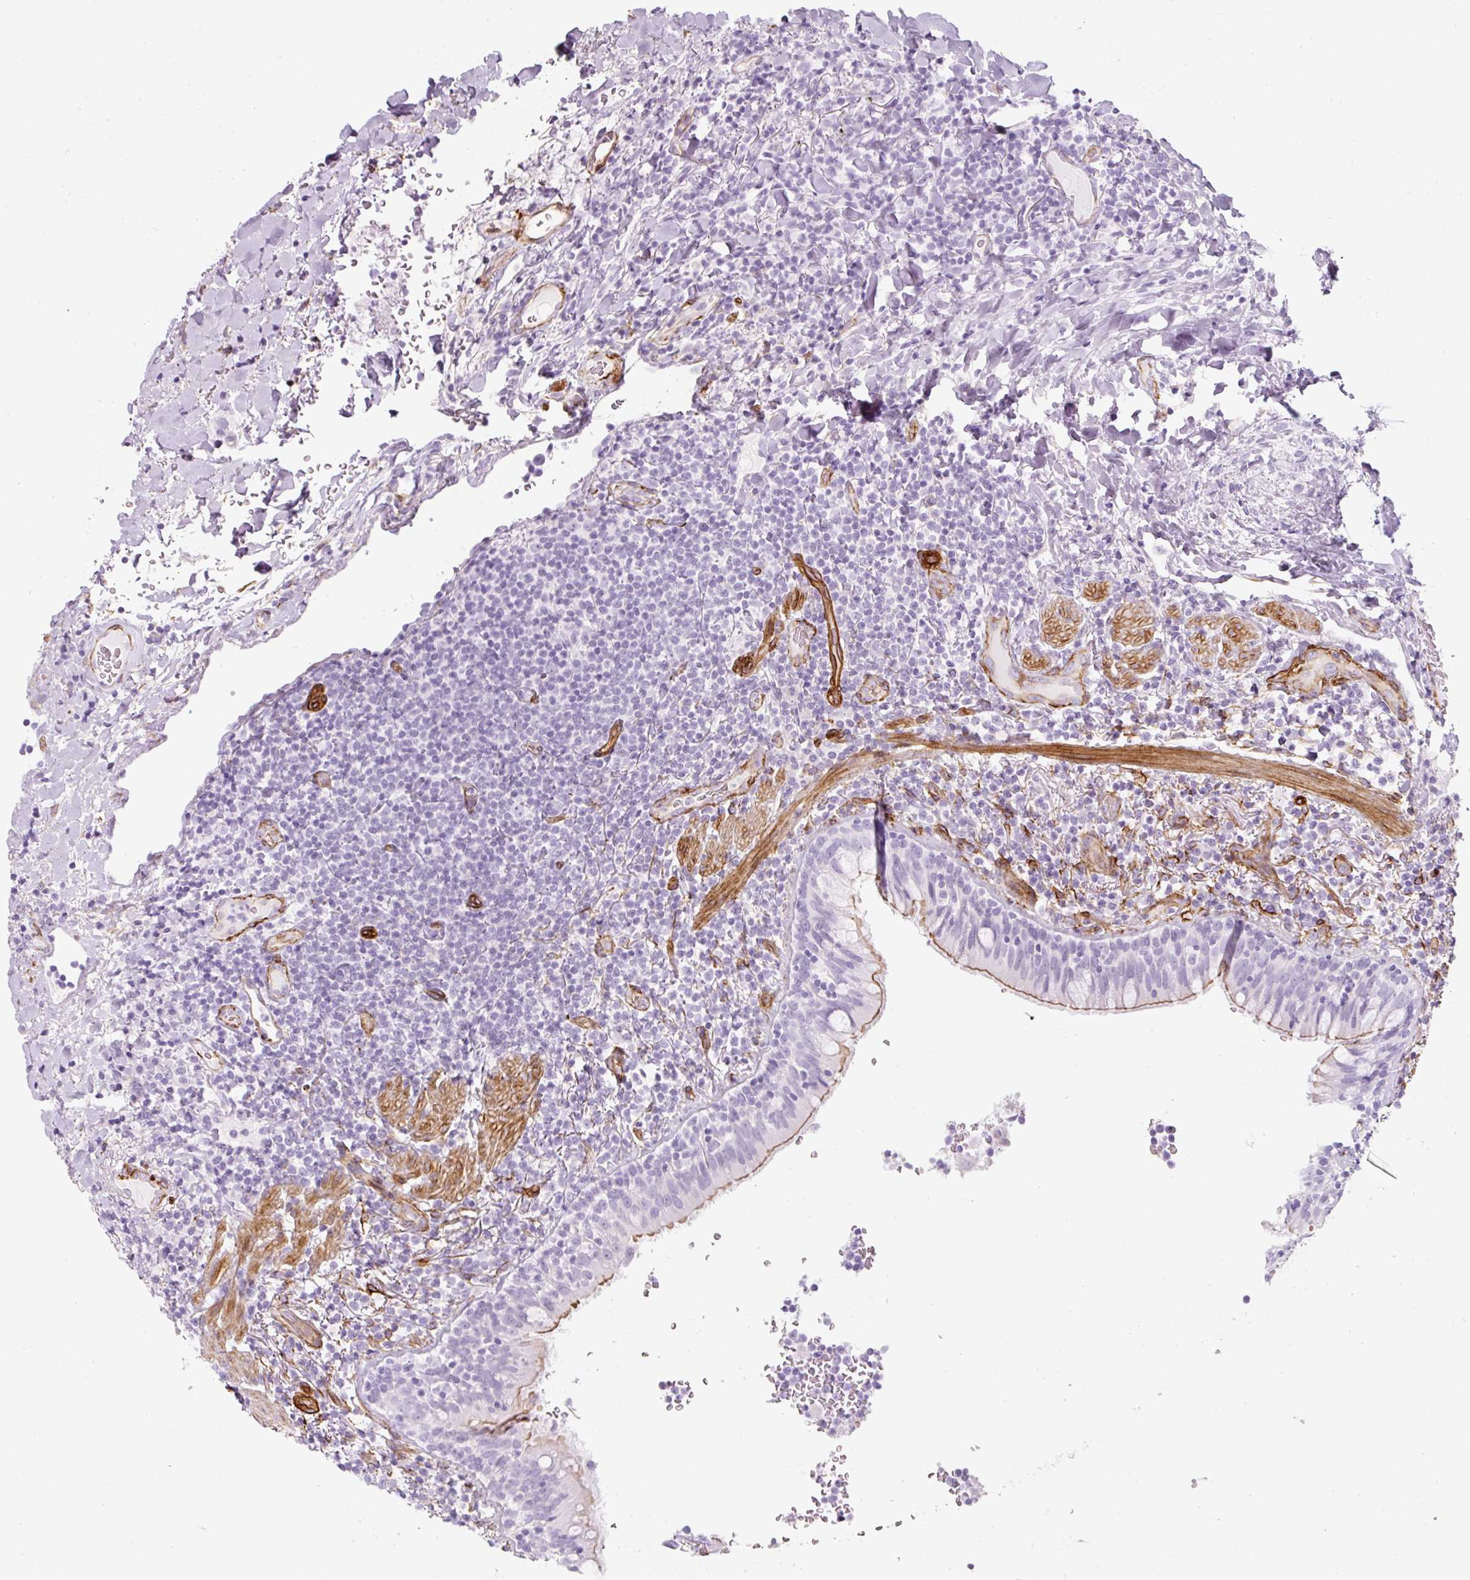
{"staining": {"intensity": "negative", "quantity": "none", "location": "none"}, "tissue": "lymphoma", "cell_type": "Tumor cells", "image_type": "cancer", "snomed": [{"axis": "morphology", "description": "Malignant lymphoma, non-Hodgkin's type, Low grade"}, {"axis": "topography", "description": "Lung"}], "caption": "Immunohistochemistry (IHC) photomicrograph of neoplastic tissue: malignant lymphoma, non-Hodgkin's type (low-grade) stained with DAB (3,3'-diaminobenzidine) reveals no significant protein staining in tumor cells. Nuclei are stained in blue.", "gene": "CAVIN3", "patient": {"sex": "female", "age": 71}}